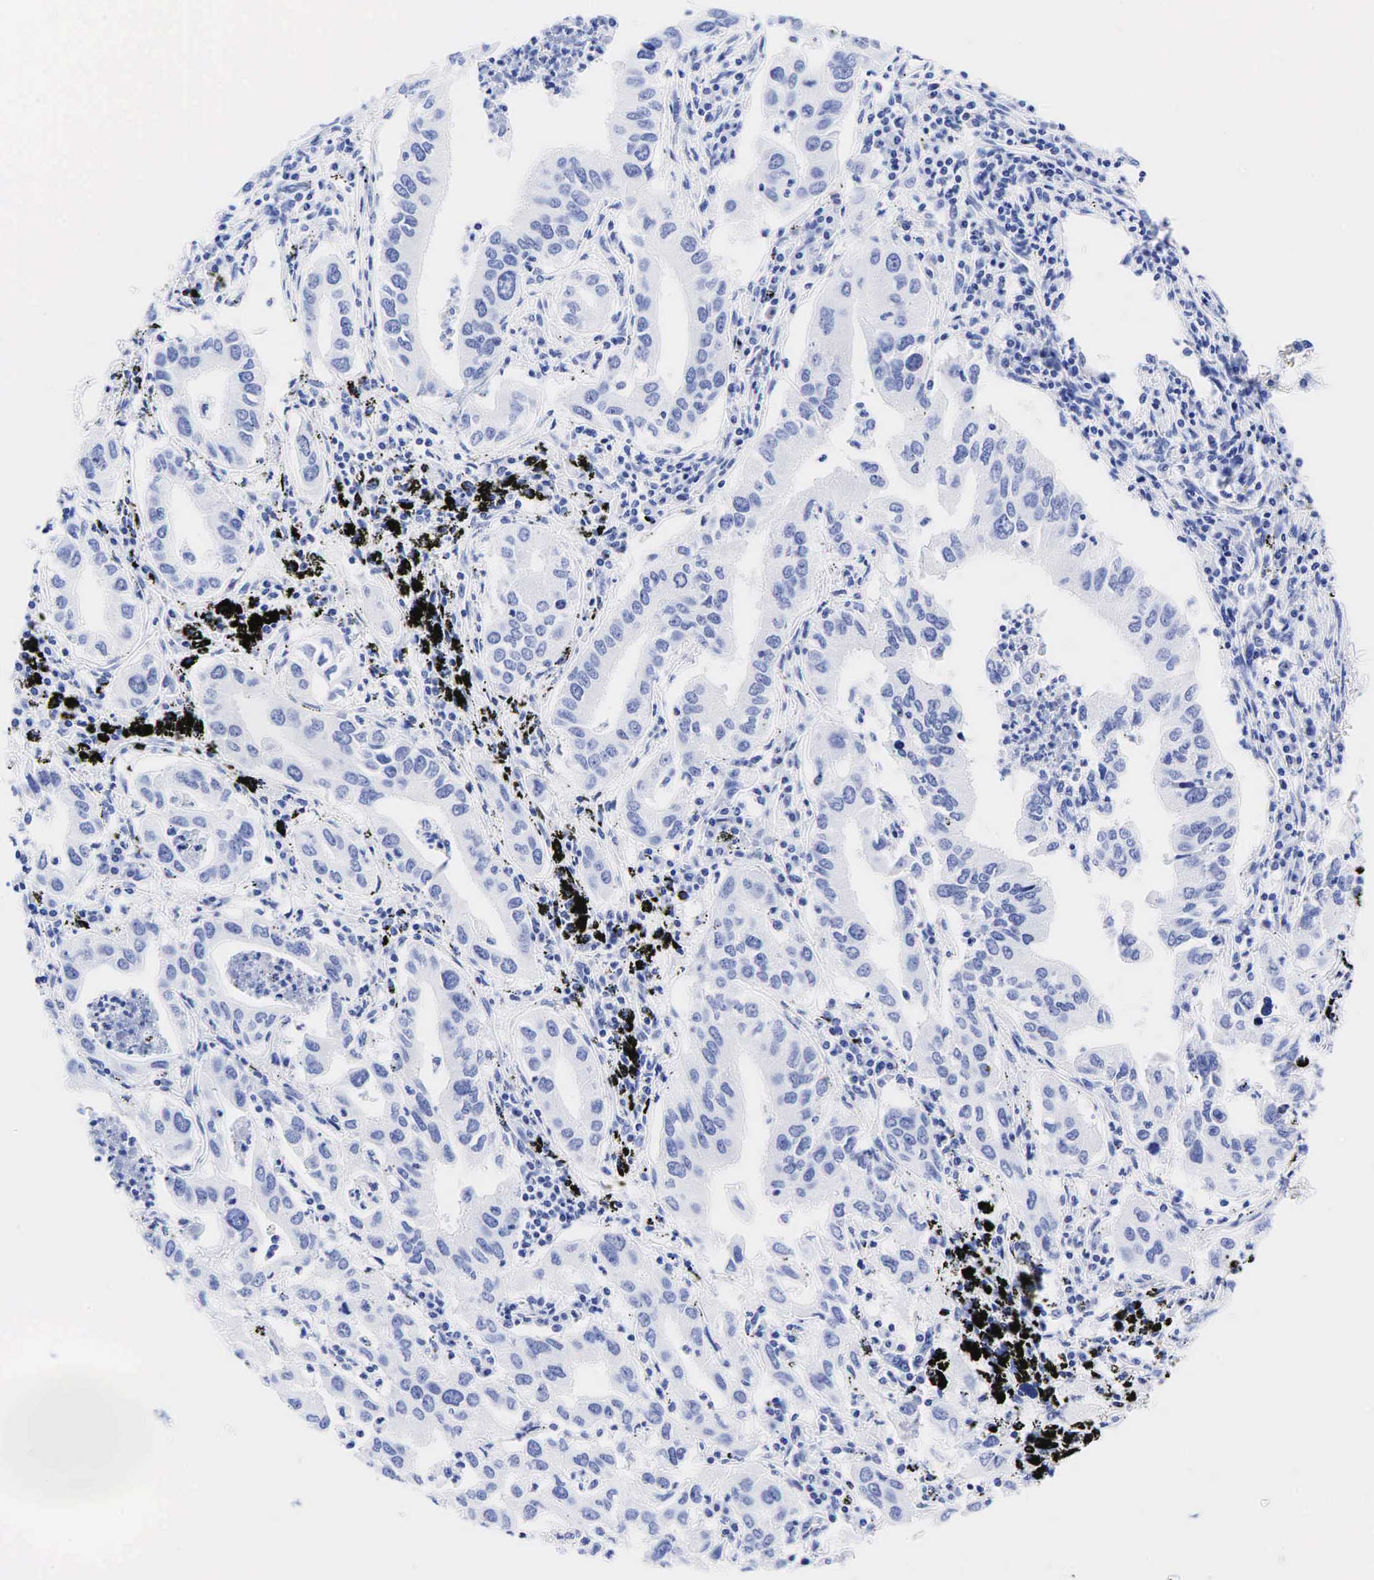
{"staining": {"intensity": "negative", "quantity": "none", "location": "none"}, "tissue": "lung cancer", "cell_type": "Tumor cells", "image_type": "cancer", "snomed": [{"axis": "morphology", "description": "Adenocarcinoma, NOS"}, {"axis": "topography", "description": "Lung"}], "caption": "The image reveals no staining of tumor cells in lung adenocarcinoma. (DAB (3,3'-diaminobenzidine) immunohistochemistry (IHC) with hematoxylin counter stain).", "gene": "CHGA", "patient": {"sex": "male", "age": 48}}